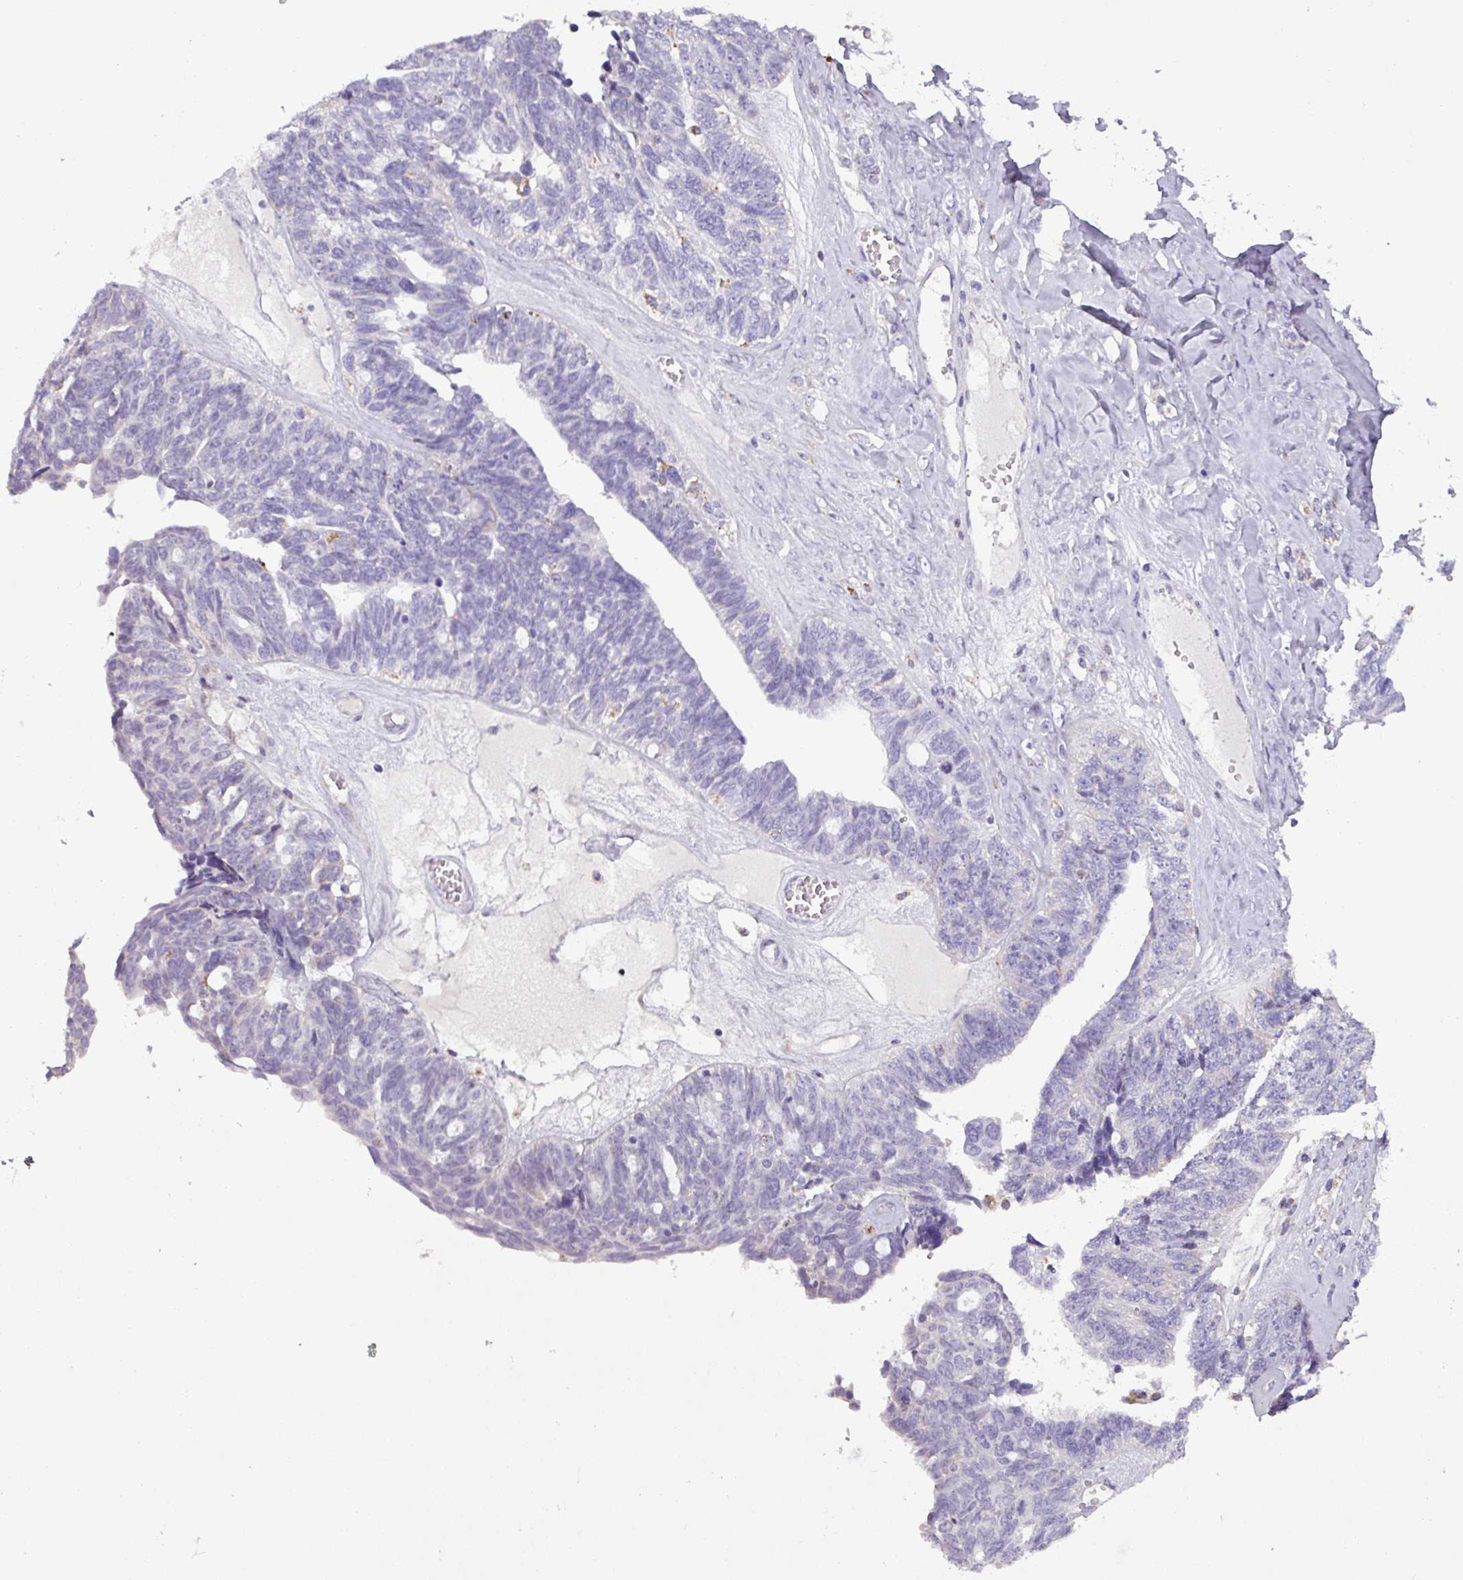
{"staining": {"intensity": "negative", "quantity": "none", "location": "none"}, "tissue": "ovarian cancer", "cell_type": "Tumor cells", "image_type": "cancer", "snomed": [{"axis": "morphology", "description": "Cystadenocarcinoma, serous, NOS"}, {"axis": "topography", "description": "Ovary"}], "caption": "The image demonstrates no staining of tumor cells in ovarian cancer (serous cystadenocarcinoma). (Brightfield microscopy of DAB immunohistochemistry at high magnification).", "gene": "ZNF667", "patient": {"sex": "female", "age": 79}}